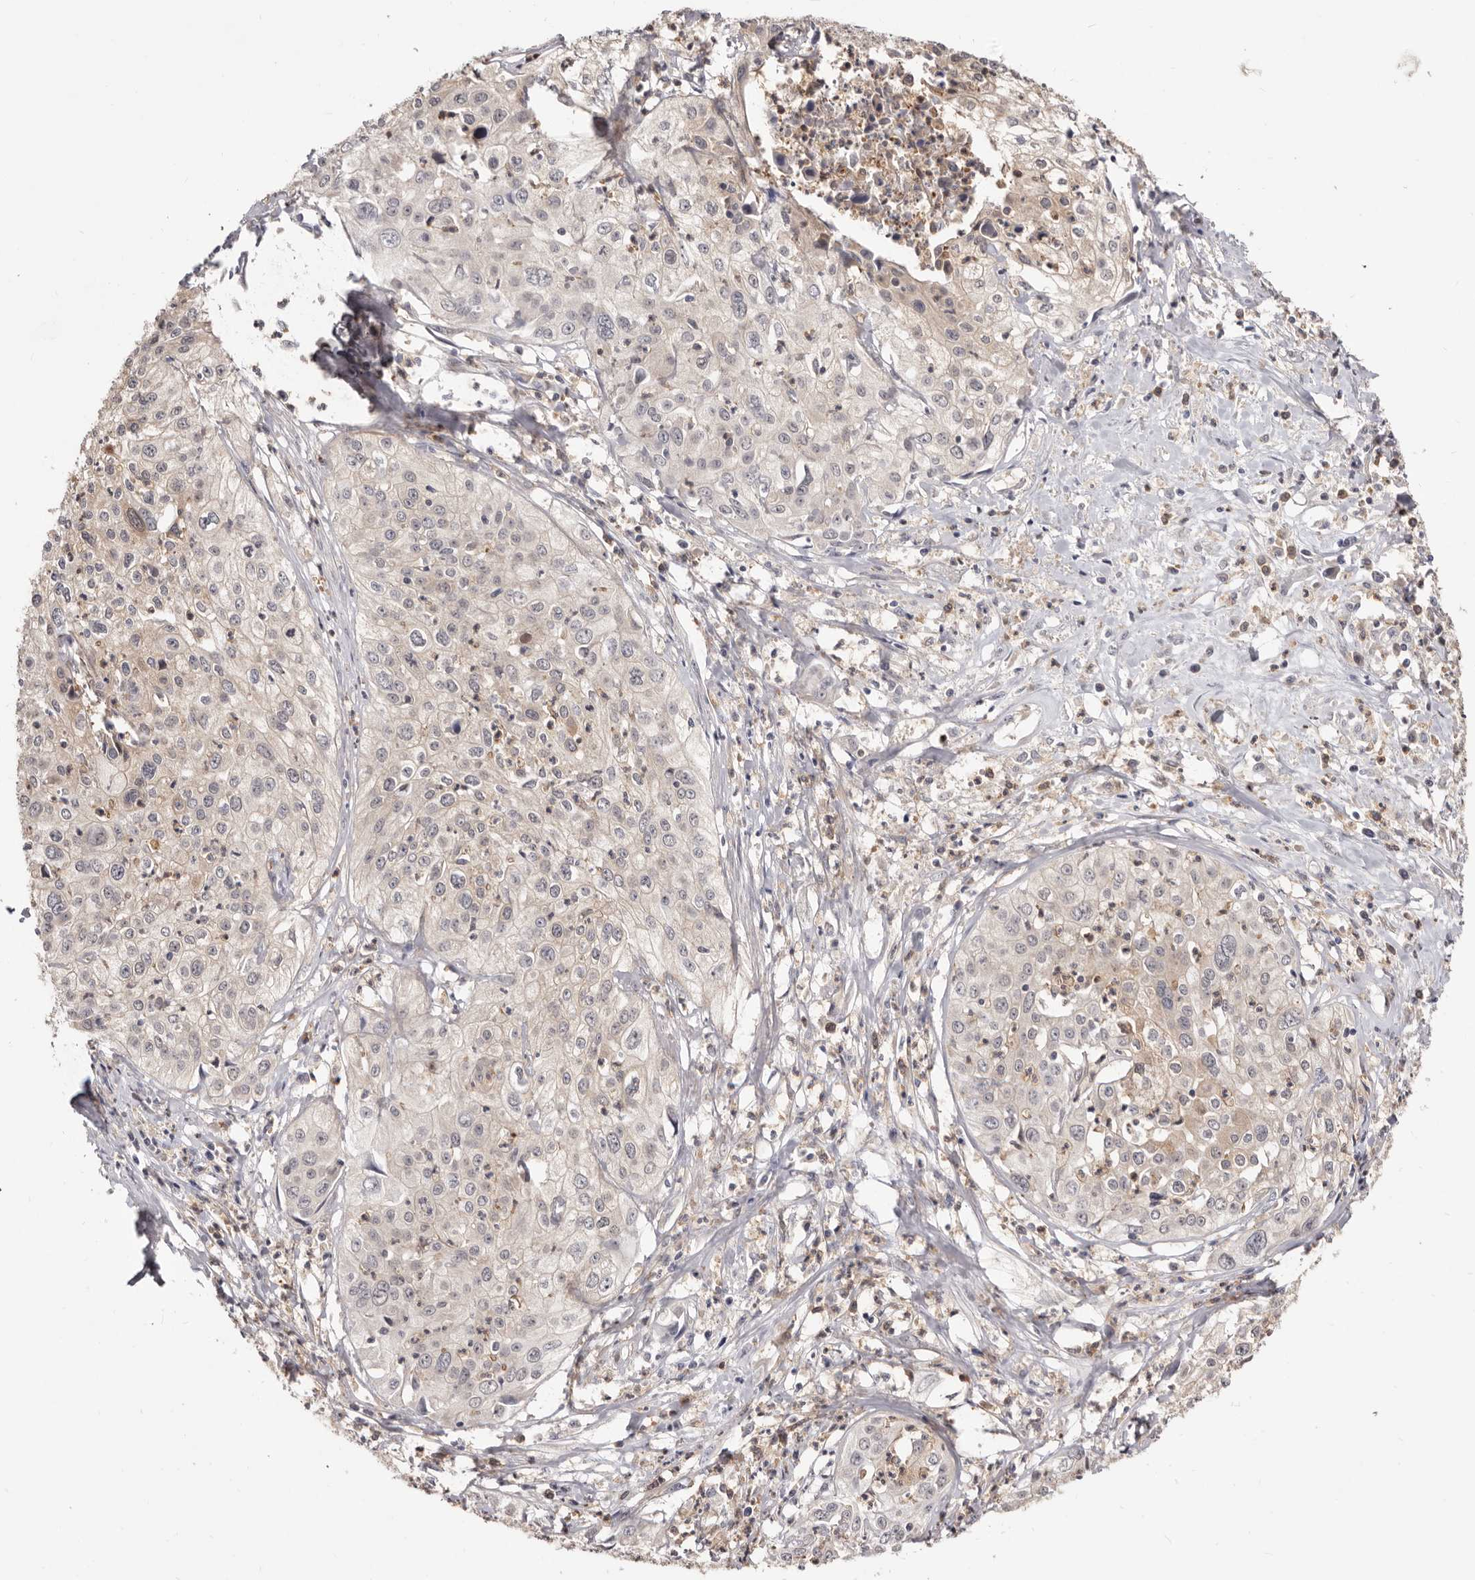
{"staining": {"intensity": "weak", "quantity": "<25%", "location": "cytoplasmic/membranous"}, "tissue": "cervical cancer", "cell_type": "Tumor cells", "image_type": "cancer", "snomed": [{"axis": "morphology", "description": "Squamous cell carcinoma, NOS"}, {"axis": "topography", "description": "Cervix"}], "caption": "There is no significant expression in tumor cells of cervical cancer (squamous cell carcinoma).", "gene": "TC2N", "patient": {"sex": "female", "age": 31}}